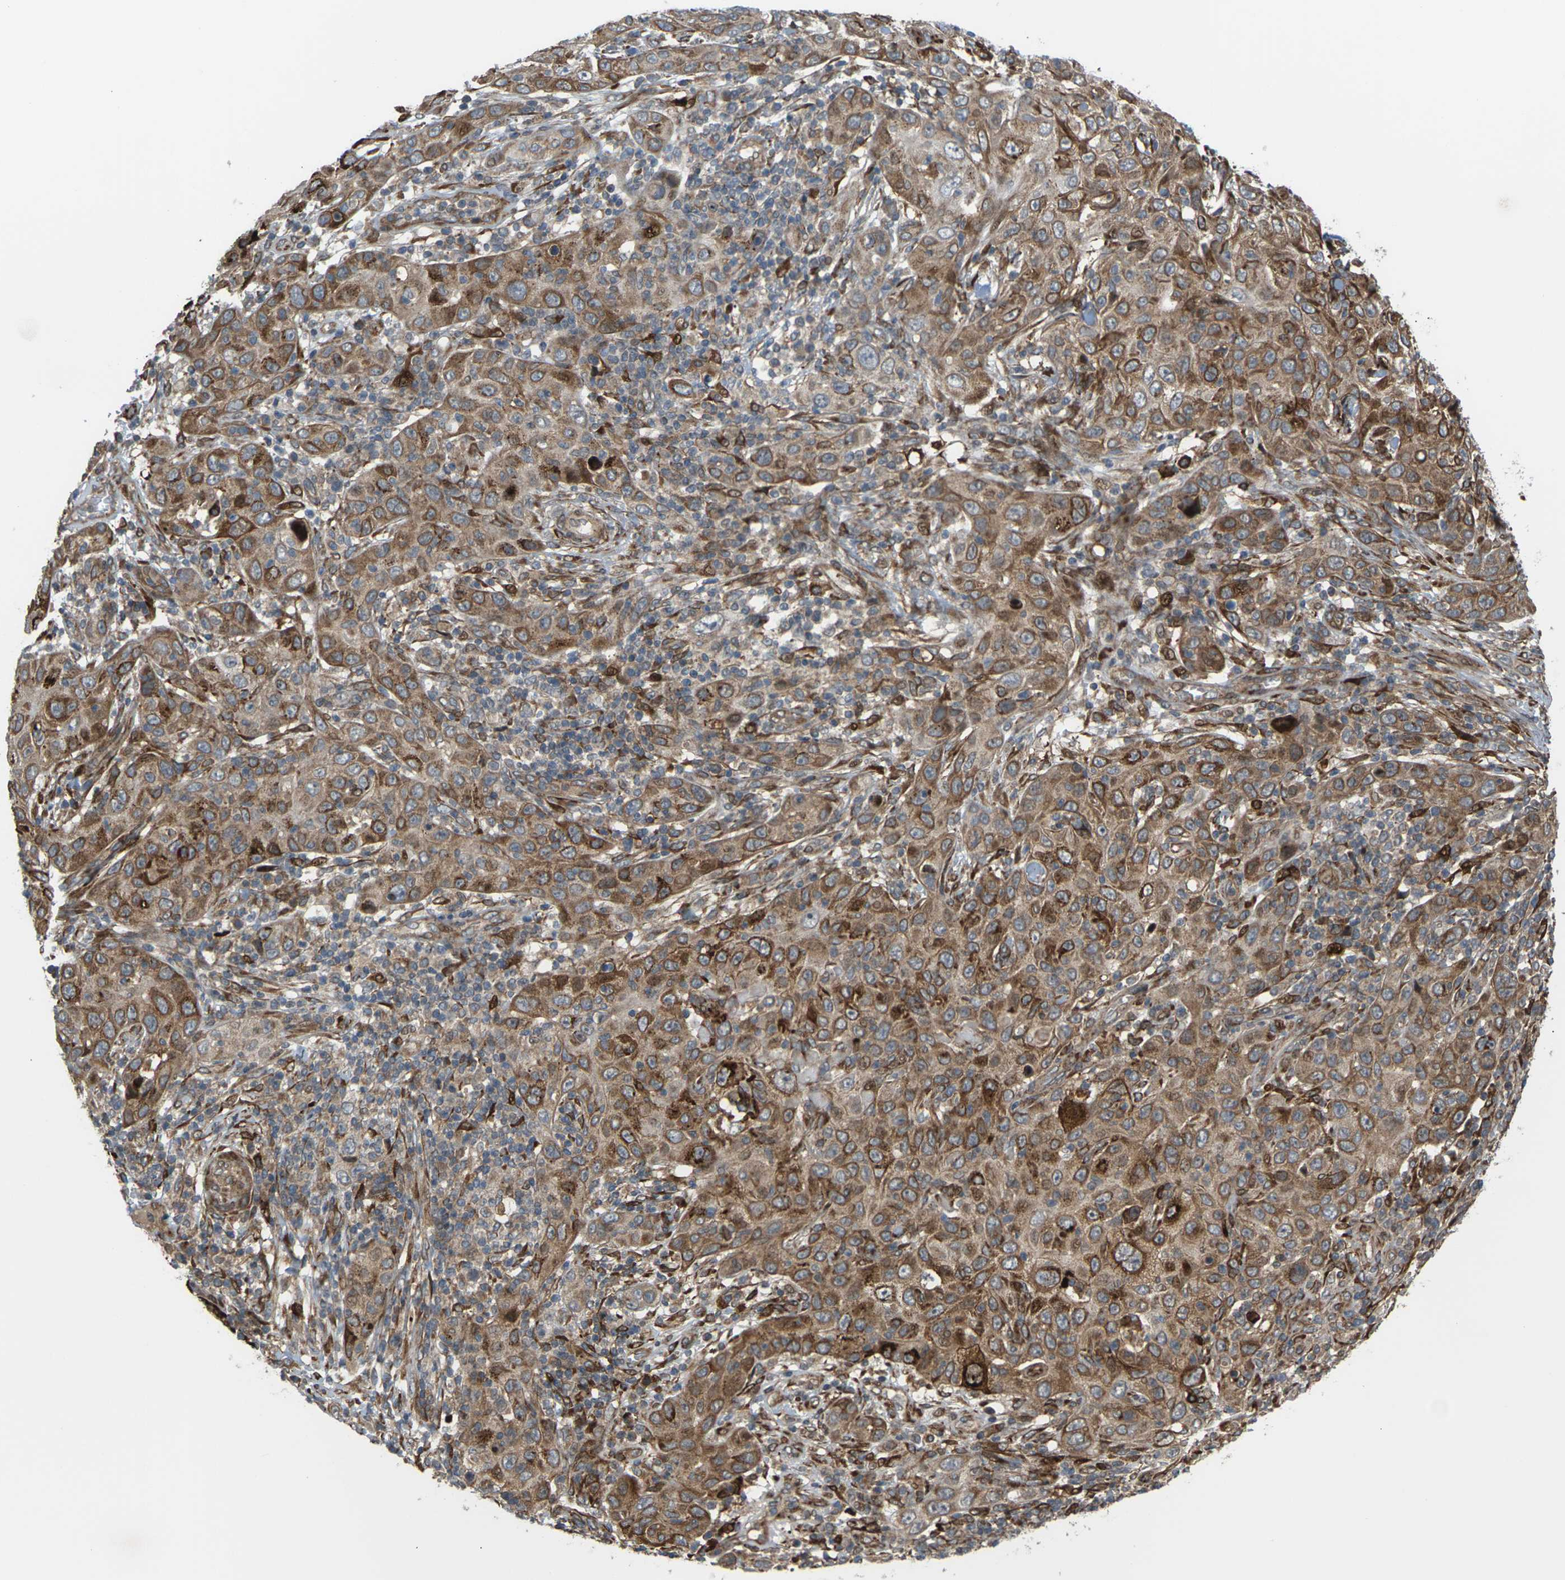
{"staining": {"intensity": "moderate", "quantity": ">75%", "location": "cytoplasmic/membranous"}, "tissue": "skin cancer", "cell_type": "Tumor cells", "image_type": "cancer", "snomed": [{"axis": "morphology", "description": "Squamous cell carcinoma, NOS"}, {"axis": "topography", "description": "Skin"}], "caption": "Immunohistochemistry histopathology image of squamous cell carcinoma (skin) stained for a protein (brown), which shows medium levels of moderate cytoplasmic/membranous staining in approximately >75% of tumor cells.", "gene": "ROBO1", "patient": {"sex": "female", "age": 88}}